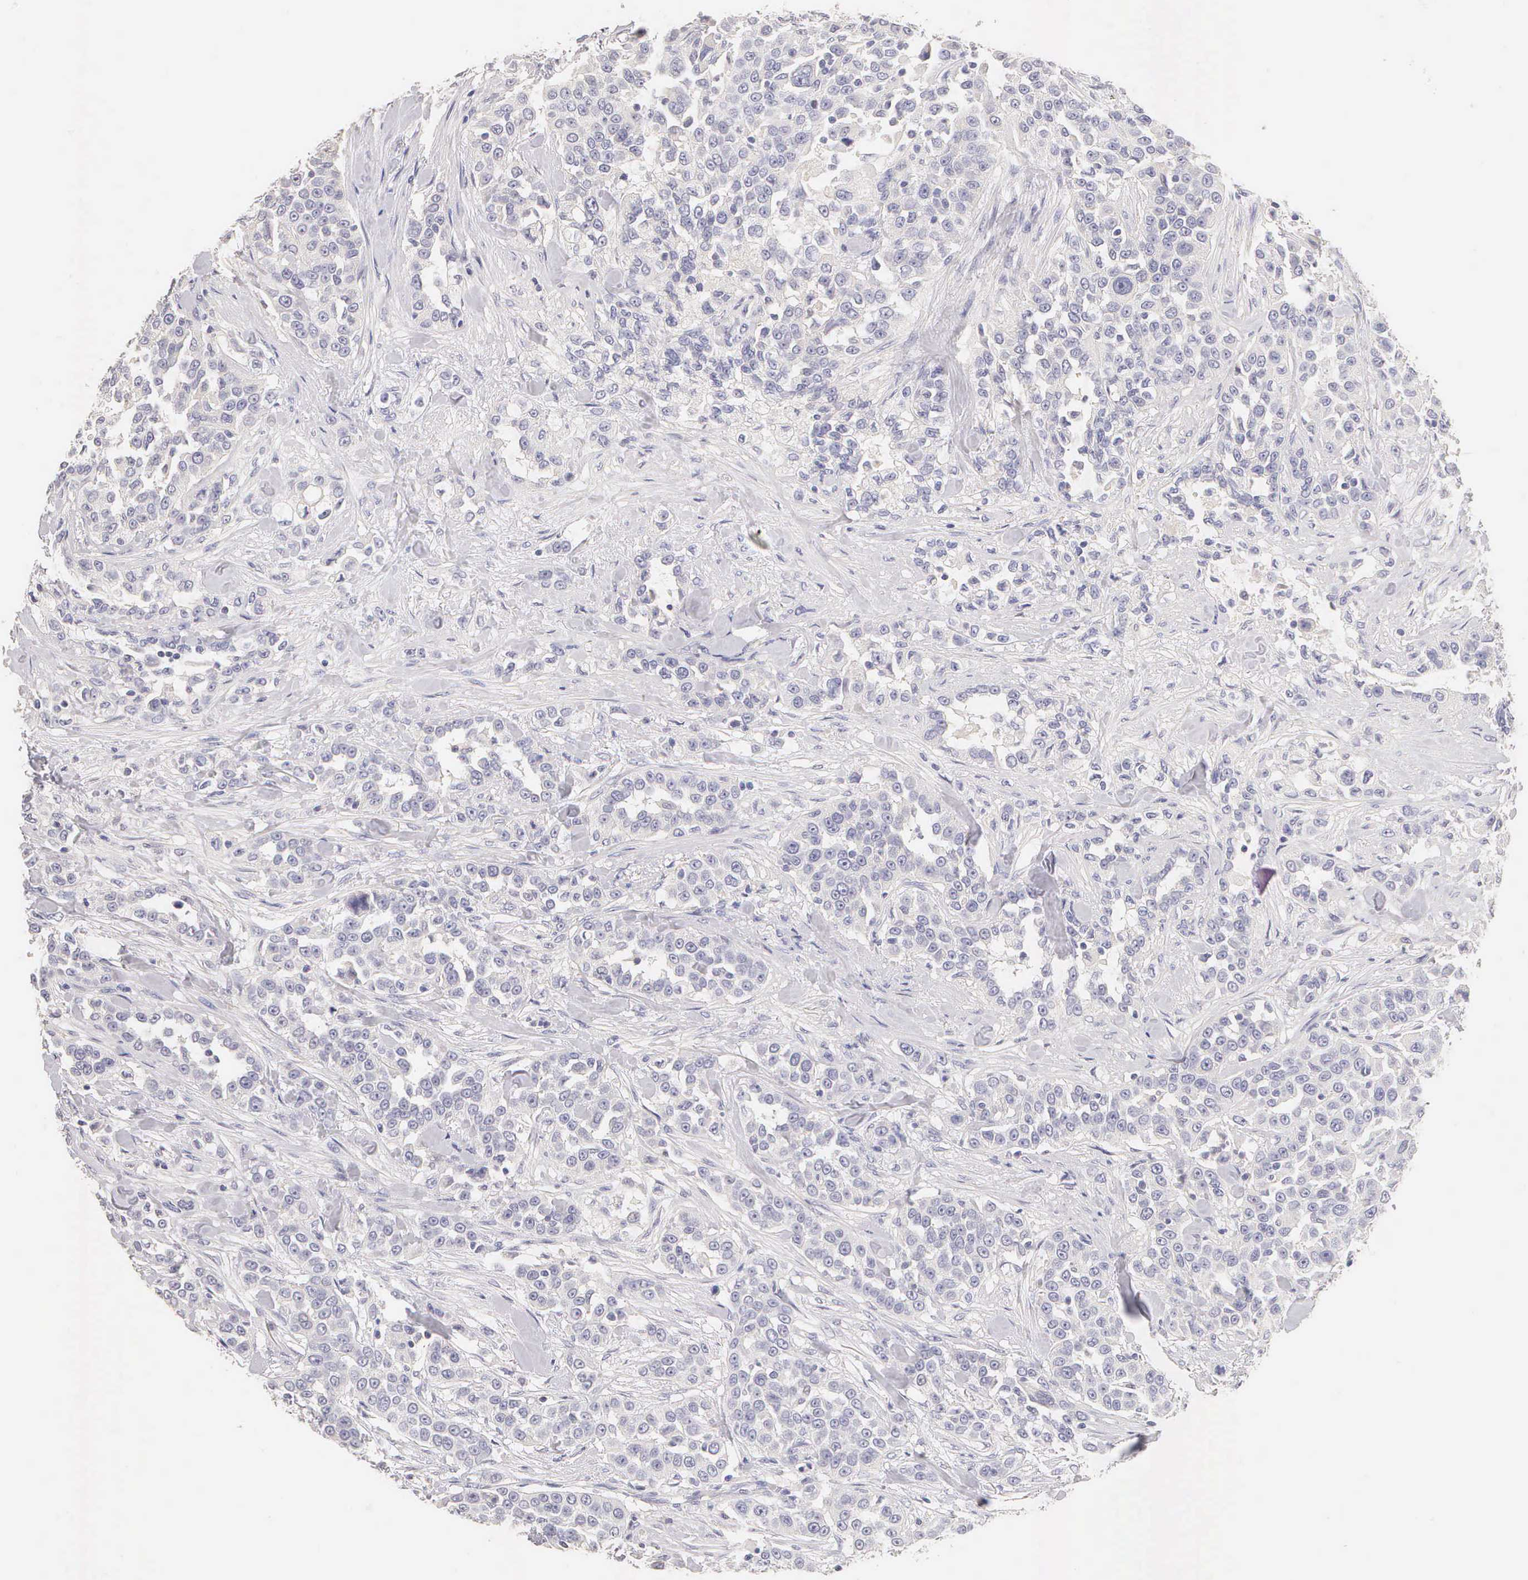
{"staining": {"intensity": "negative", "quantity": "none", "location": "none"}, "tissue": "urothelial cancer", "cell_type": "Tumor cells", "image_type": "cancer", "snomed": [{"axis": "morphology", "description": "Urothelial carcinoma, High grade"}, {"axis": "topography", "description": "Urinary bladder"}], "caption": "DAB (3,3'-diaminobenzidine) immunohistochemical staining of high-grade urothelial carcinoma exhibits no significant staining in tumor cells.", "gene": "ESR1", "patient": {"sex": "female", "age": 80}}